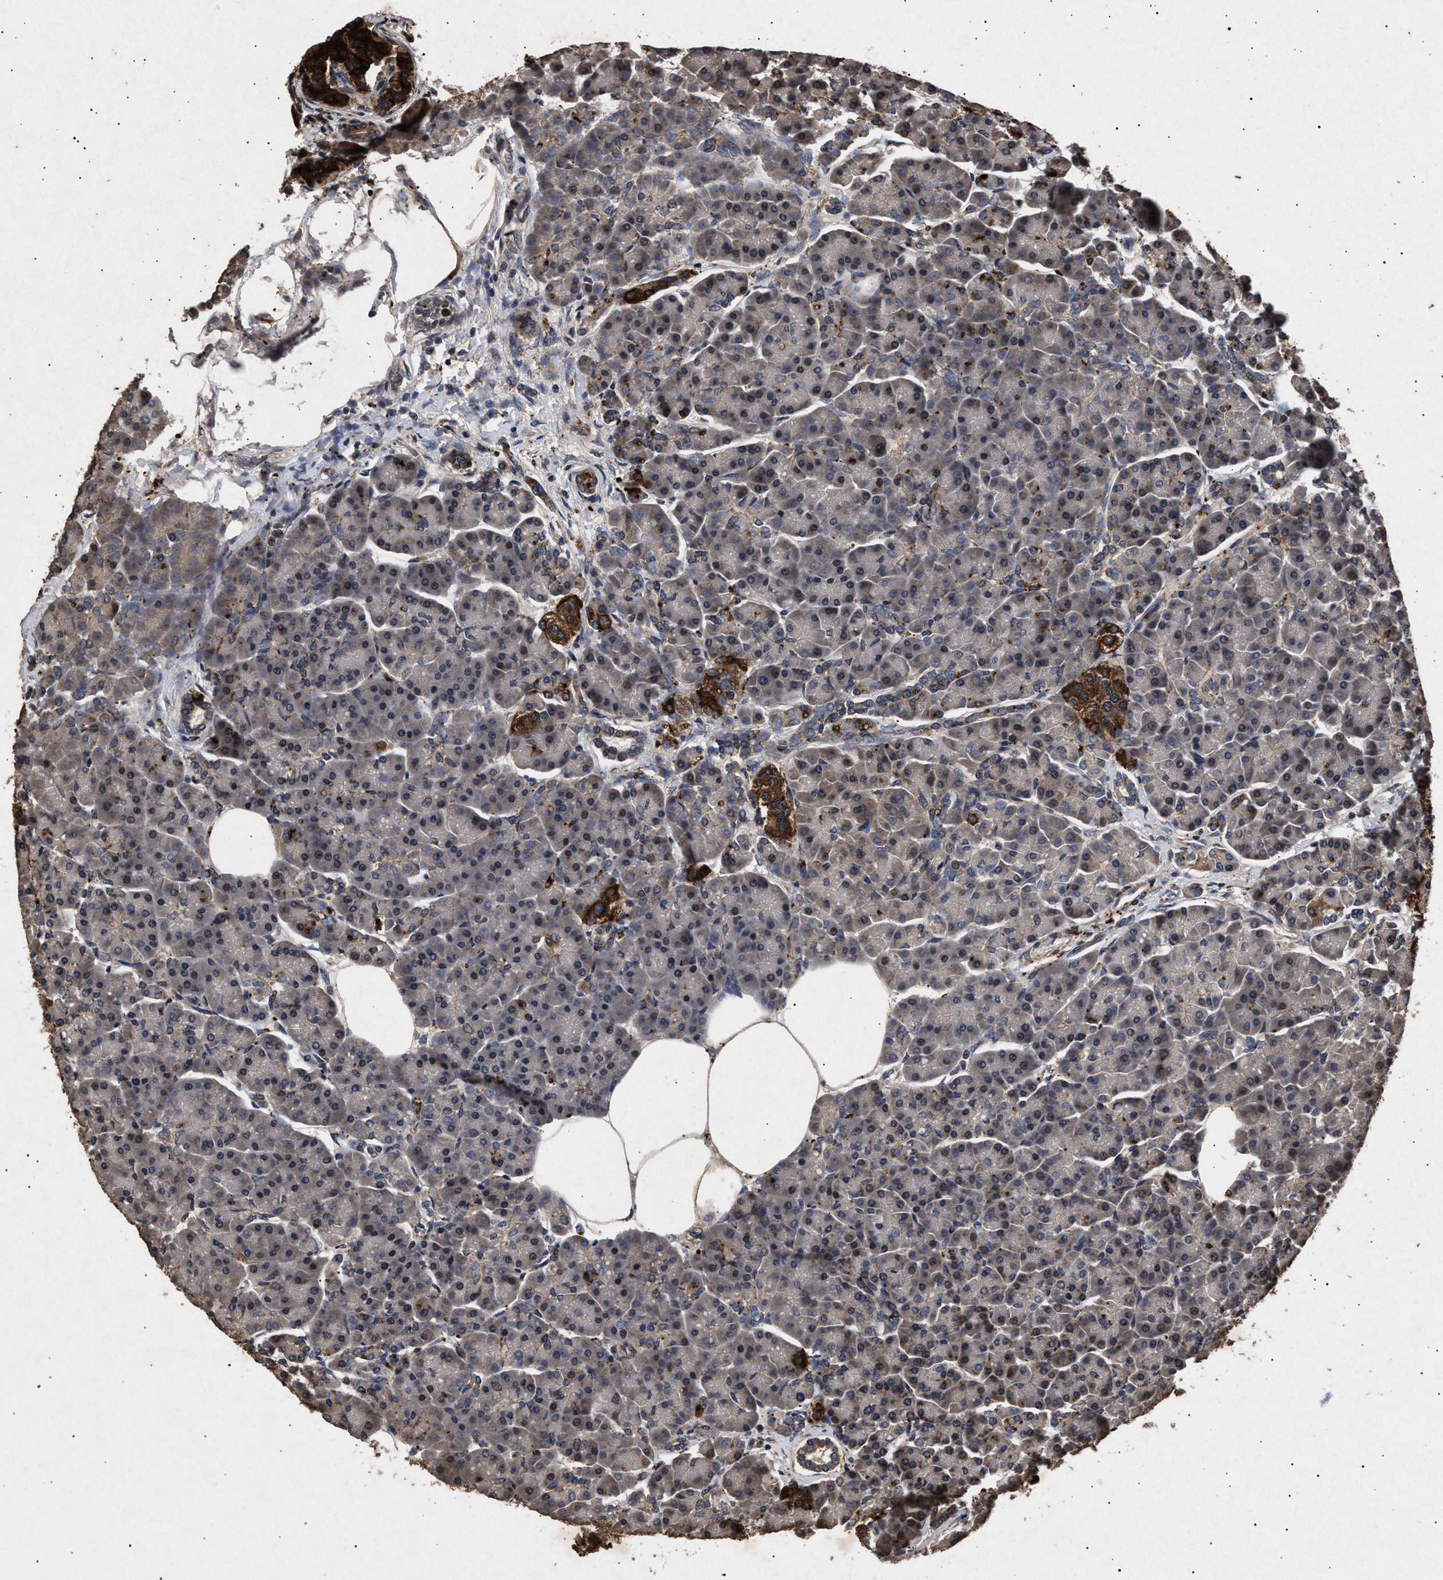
{"staining": {"intensity": "moderate", "quantity": "25%-75%", "location": "cytoplasmic/membranous"}, "tissue": "pancreas", "cell_type": "Exocrine glandular cells", "image_type": "normal", "snomed": [{"axis": "morphology", "description": "Normal tissue, NOS"}, {"axis": "topography", "description": "Pancreas"}], "caption": "DAB immunohistochemical staining of benign pancreas reveals moderate cytoplasmic/membranous protein positivity in approximately 25%-75% of exocrine glandular cells.", "gene": "ITGB5", "patient": {"sex": "female", "age": 70}}